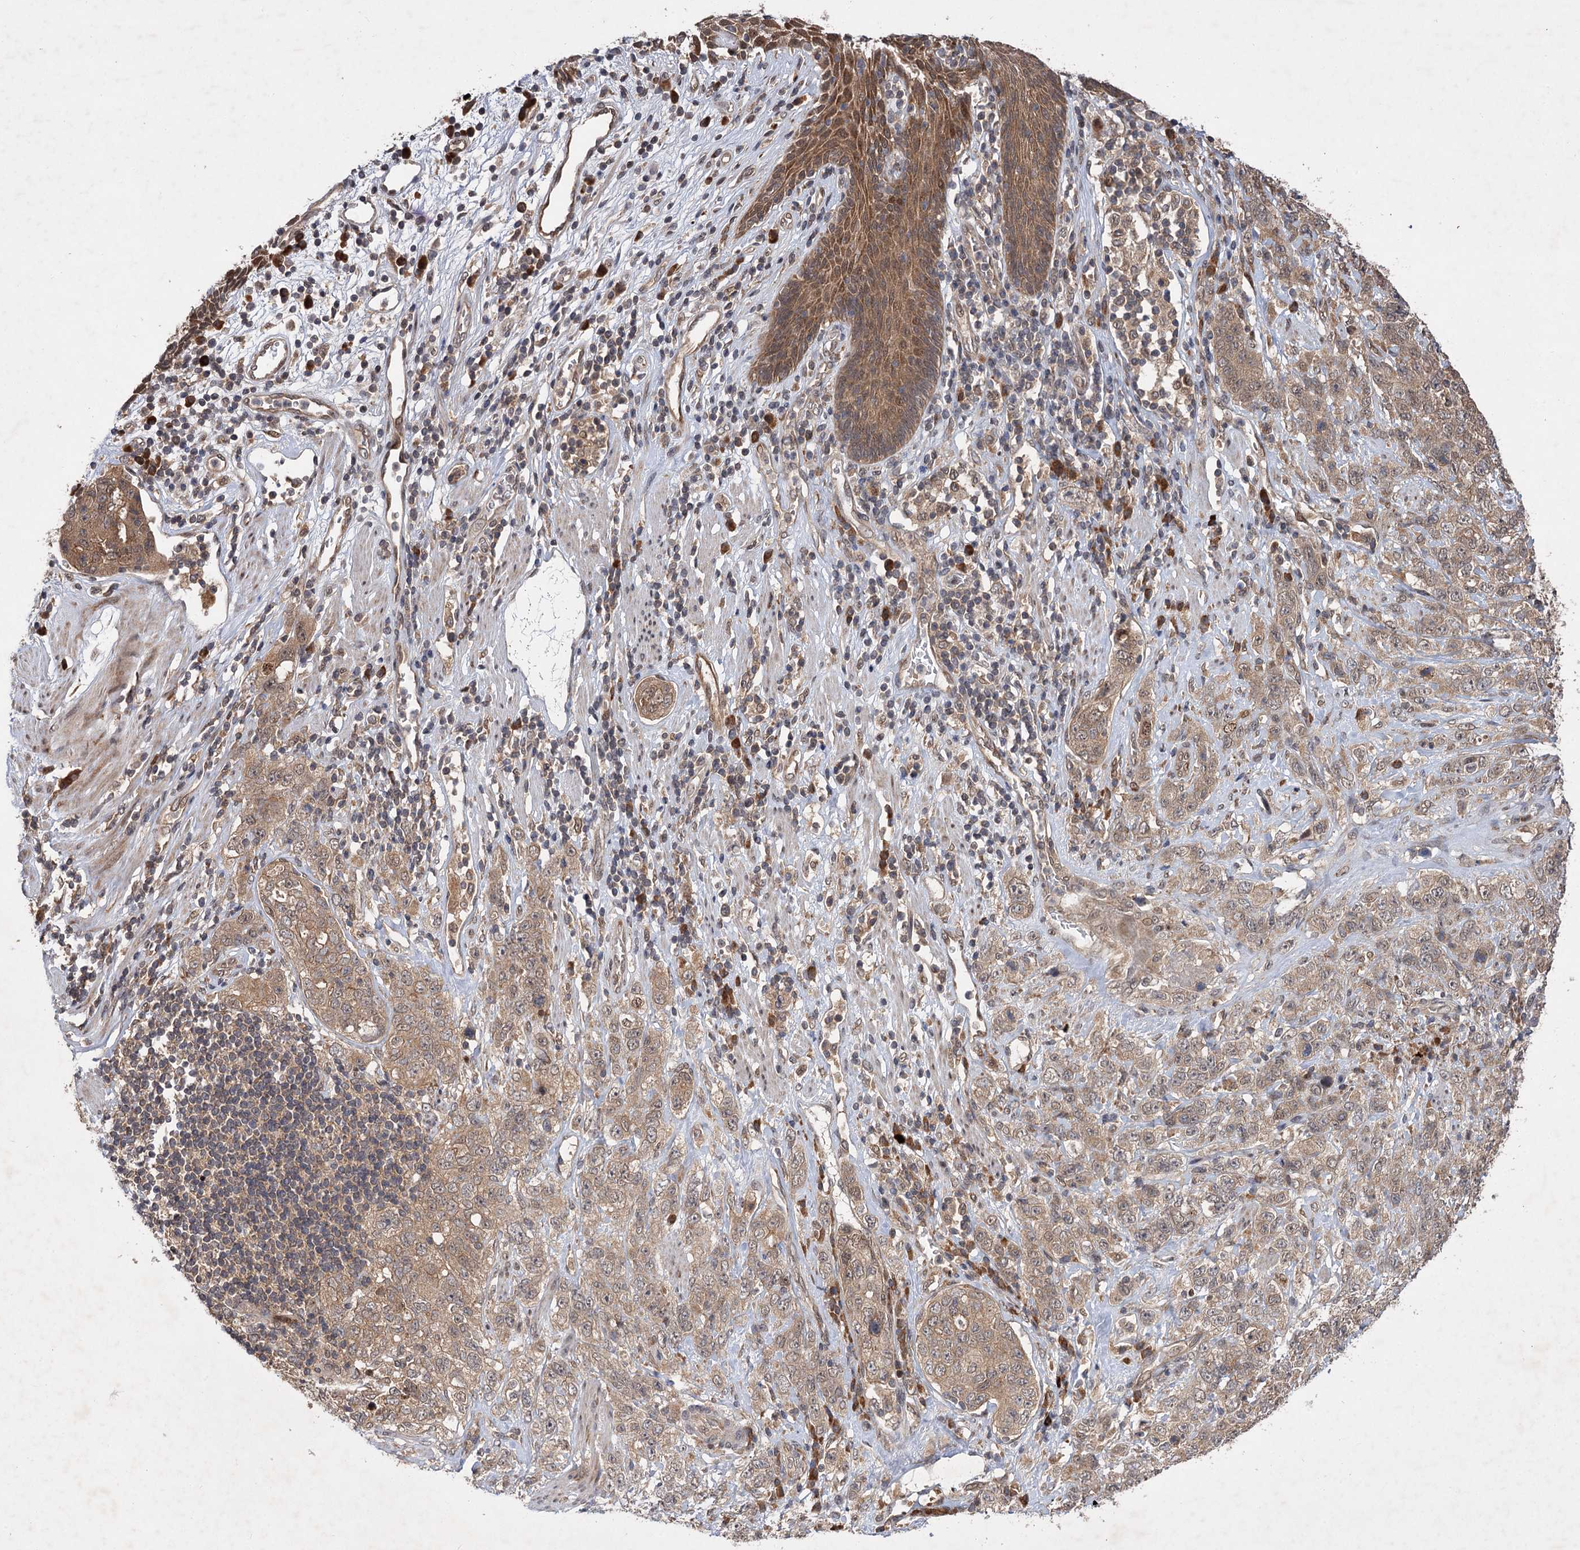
{"staining": {"intensity": "weak", "quantity": ">75%", "location": "cytoplasmic/membranous"}, "tissue": "stomach cancer", "cell_type": "Tumor cells", "image_type": "cancer", "snomed": [{"axis": "morphology", "description": "Adenocarcinoma, NOS"}, {"axis": "topography", "description": "Stomach"}], "caption": "This micrograph displays stomach adenocarcinoma stained with IHC to label a protein in brown. The cytoplasmic/membranous of tumor cells show weak positivity for the protein. Nuclei are counter-stained blue.", "gene": "FBXW8", "patient": {"sex": "male", "age": 48}}